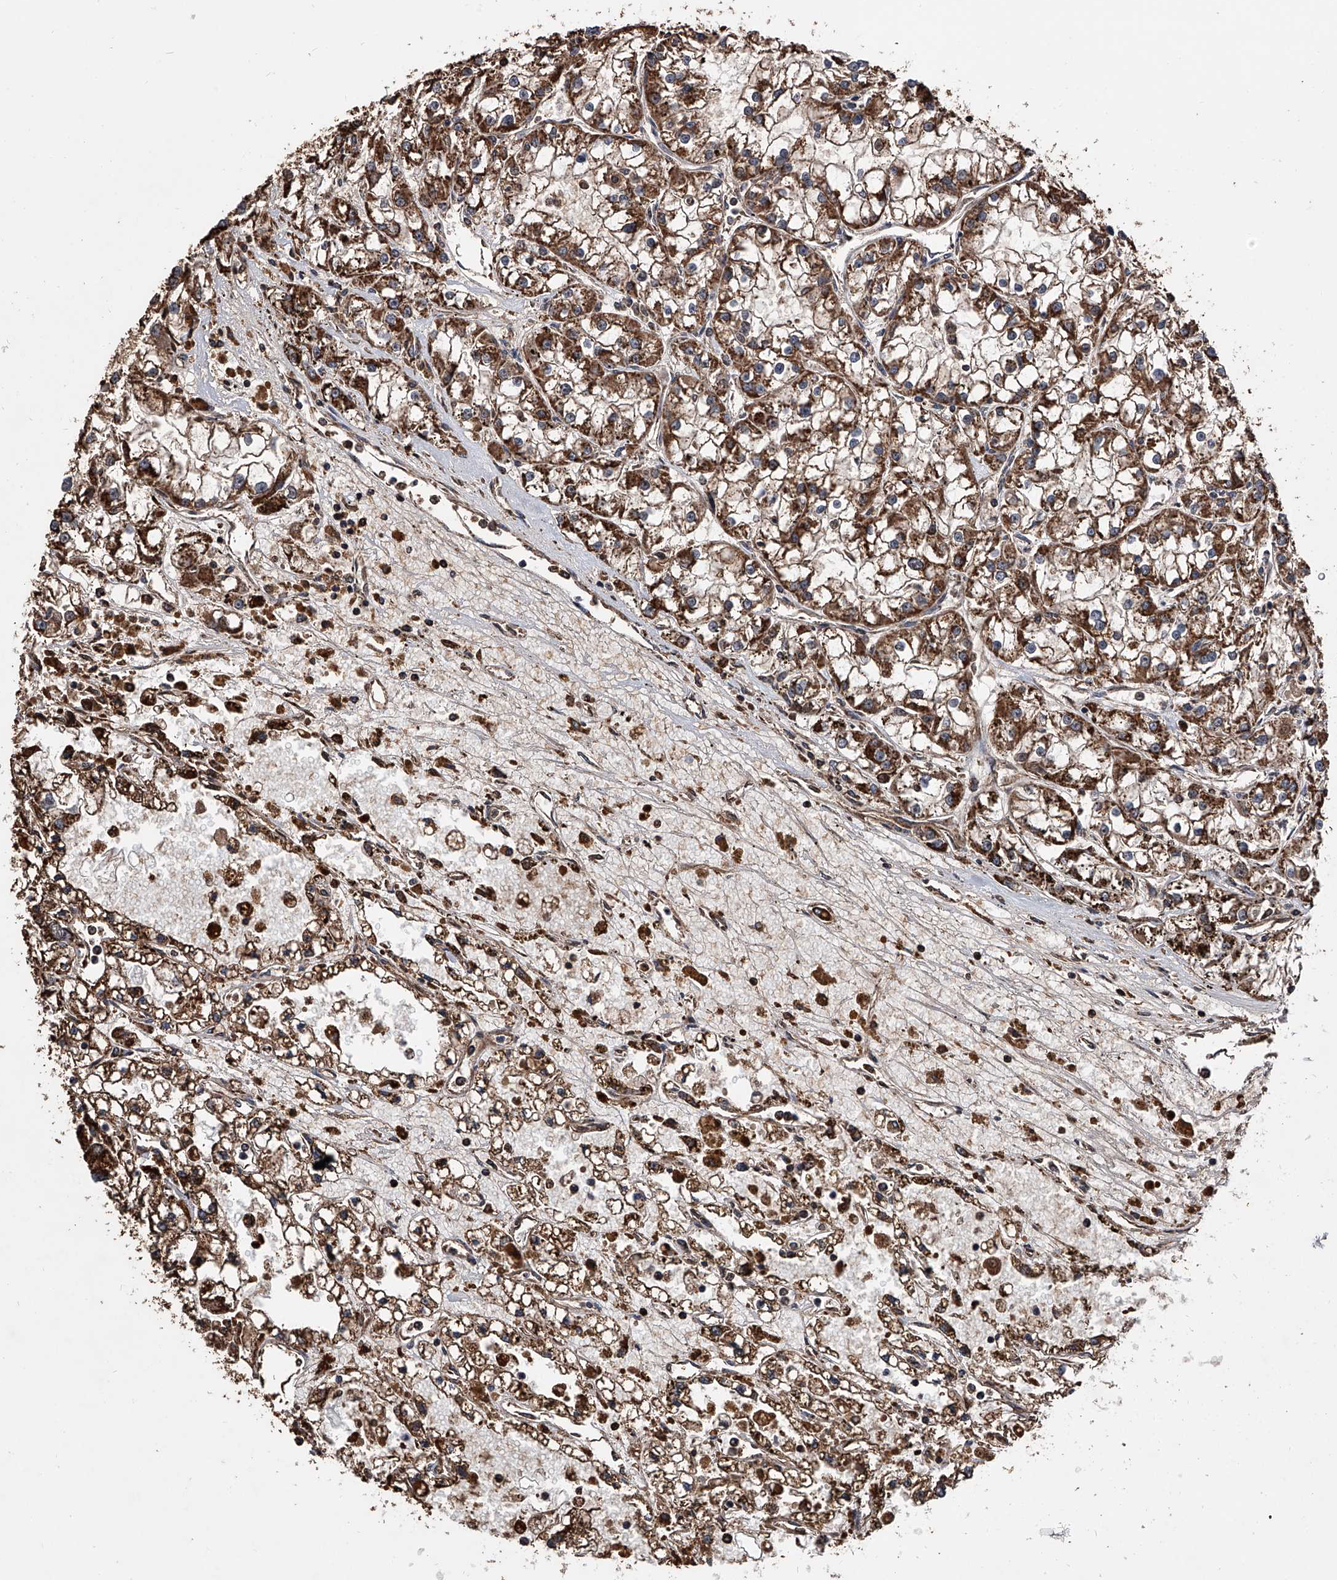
{"staining": {"intensity": "strong", "quantity": ">75%", "location": "cytoplasmic/membranous"}, "tissue": "renal cancer", "cell_type": "Tumor cells", "image_type": "cancer", "snomed": [{"axis": "morphology", "description": "Adenocarcinoma, NOS"}, {"axis": "topography", "description": "Kidney"}], "caption": "Brown immunohistochemical staining in human renal cancer (adenocarcinoma) shows strong cytoplasmic/membranous positivity in about >75% of tumor cells.", "gene": "SMPDL3A", "patient": {"sex": "female", "age": 52}}